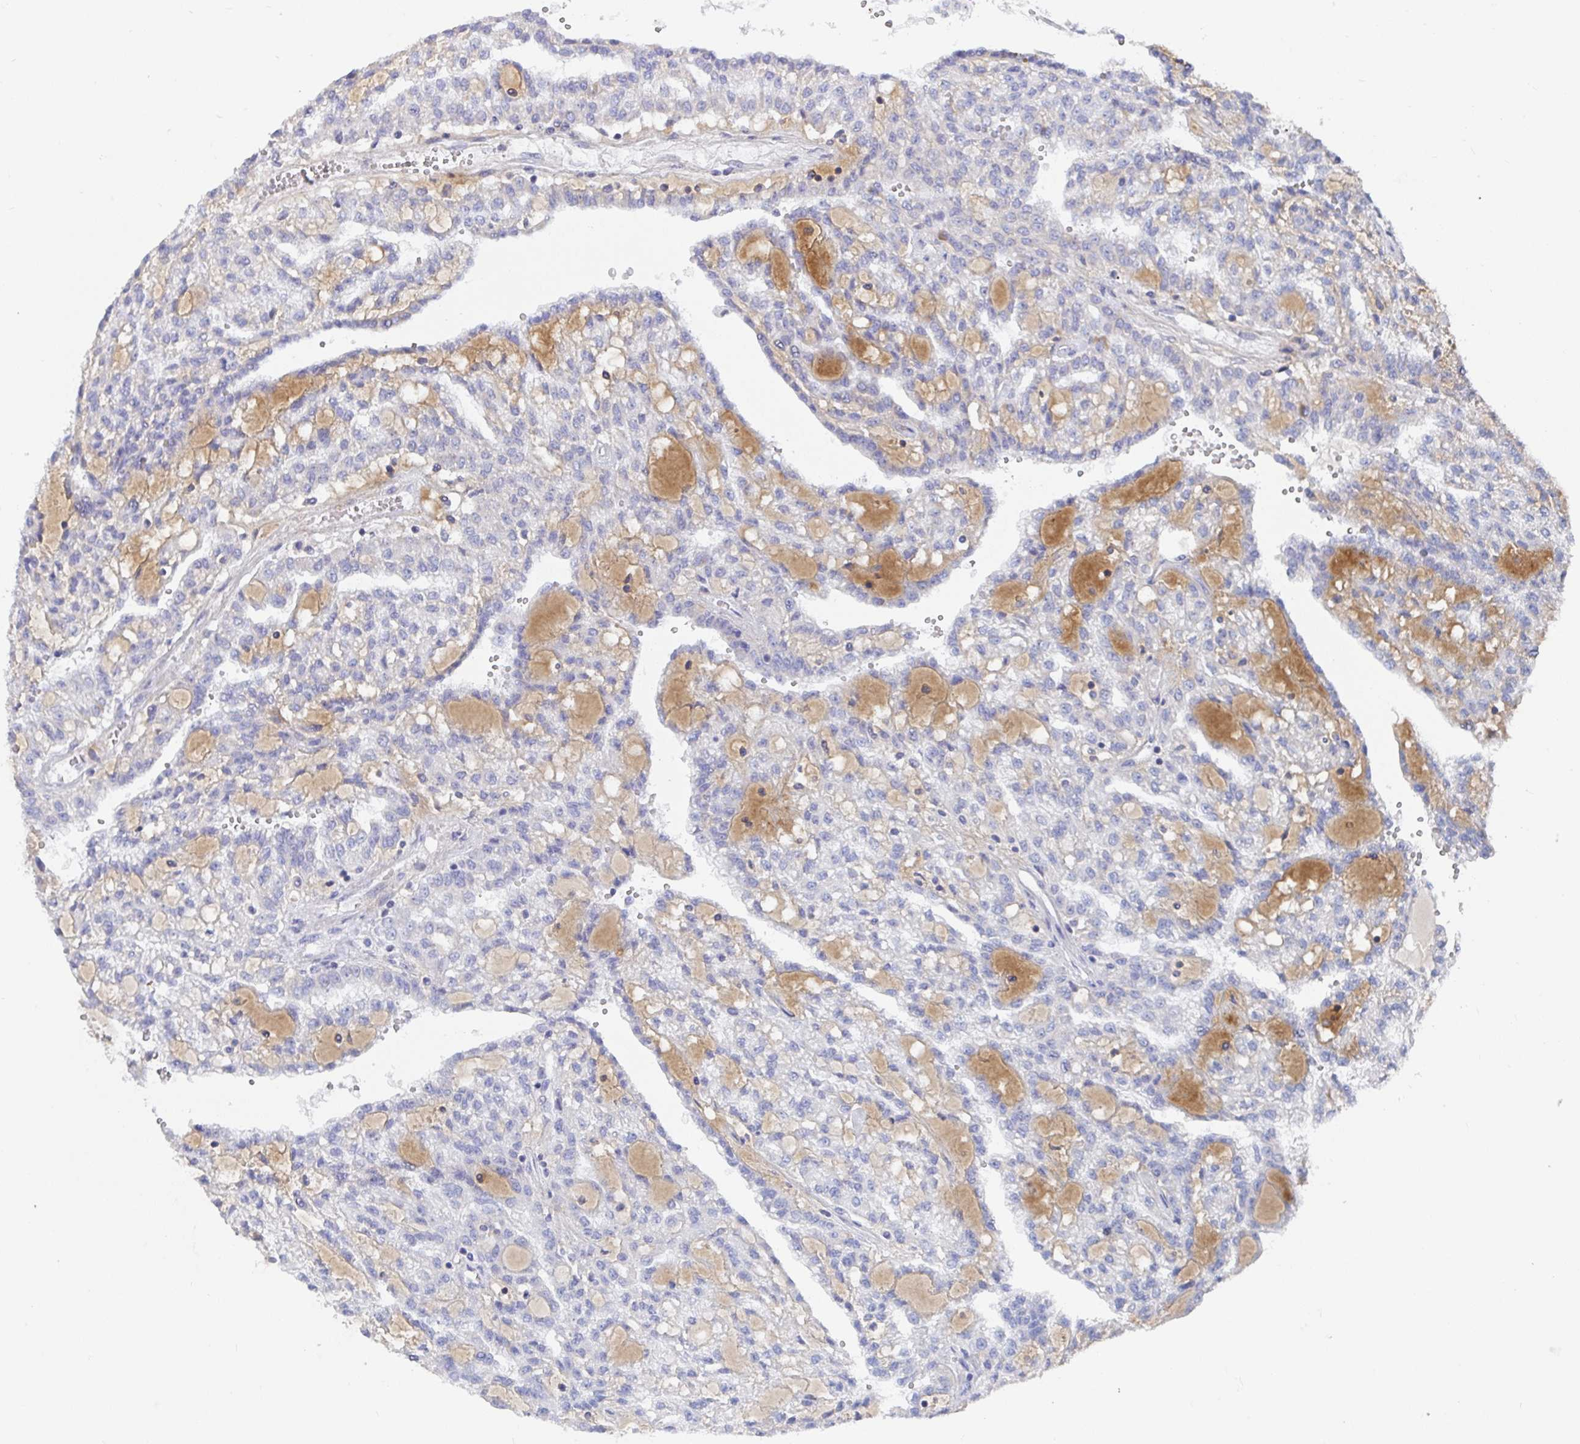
{"staining": {"intensity": "negative", "quantity": "none", "location": "none"}, "tissue": "renal cancer", "cell_type": "Tumor cells", "image_type": "cancer", "snomed": [{"axis": "morphology", "description": "Adenocarcinoma, NOS"}, {"axis": "topography", "description": "Kidney"}], "caption": "The micrograph reveals no significant staining in tumor cells of renal cancer (adenocarcinoma).", "gene": "ATP5F1C", "patient": {"sex": "male", "age": 63}}